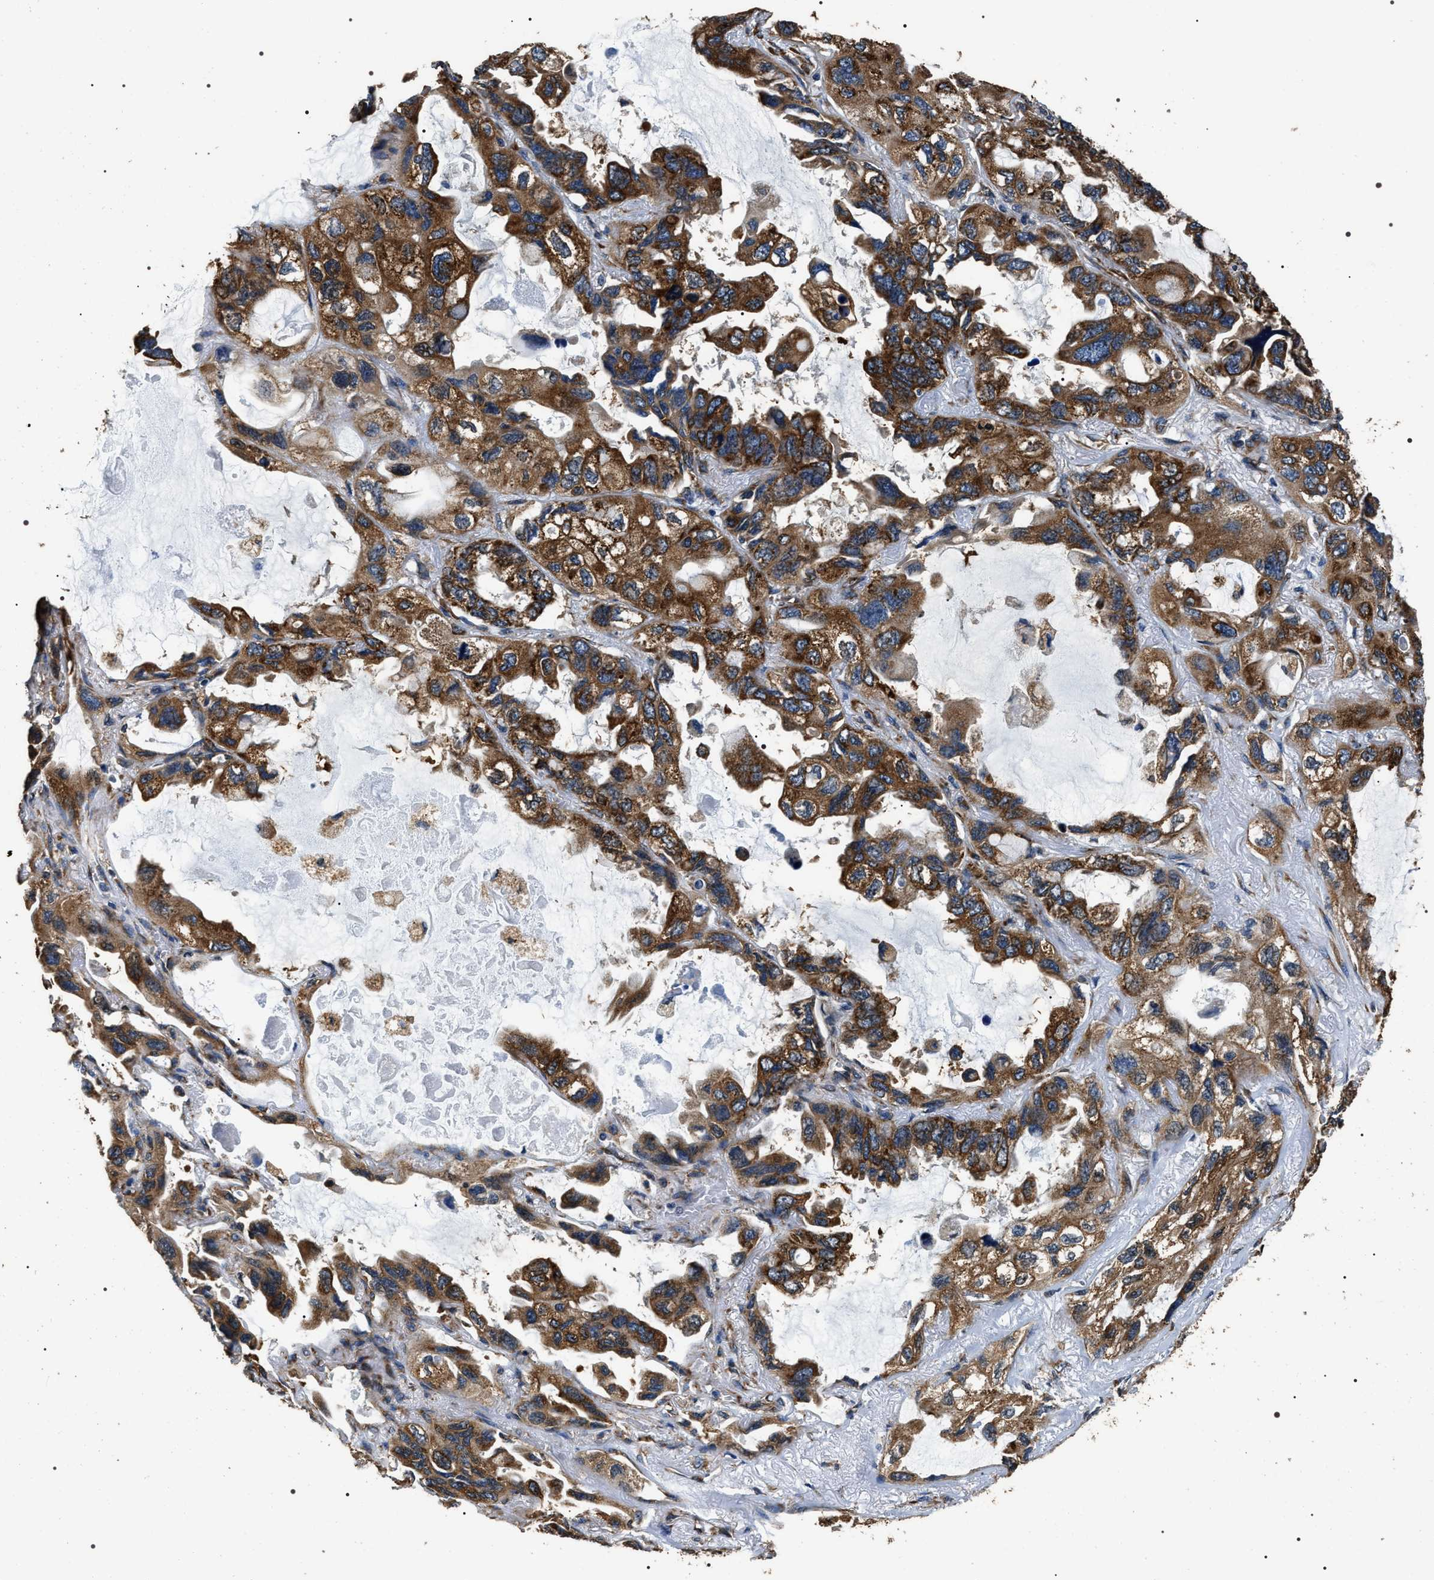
{"staining": {"intensity": "strong", "quantity": ">75%", "location": "cytoplasmic/membranous"}, "tissue": "lung cancer", "cell_type": "Tumor cells", "image_type": "cancer", "snomed": [{"axis": "morphology", "description": "Squamous cell carcinoma, NOS"}, {"axis": "topography", "description": "Lung"}], "caption": "Immunohistochemistry (IHC) (DAB) staining of lung cancer (squamous cell carcinoma) displays strong cytoplasmic/membranous protein expression in approximately >75% of tumor cells. The staining was performed using DAB (3,3'-diaminobenzidine) to visualize the protein expression in brown, while the nuclei were stained in blue with hematoxylin (Magnification: 20x).", "gene": "KTN1", "patient": {"sex": "female", "age": 73}}